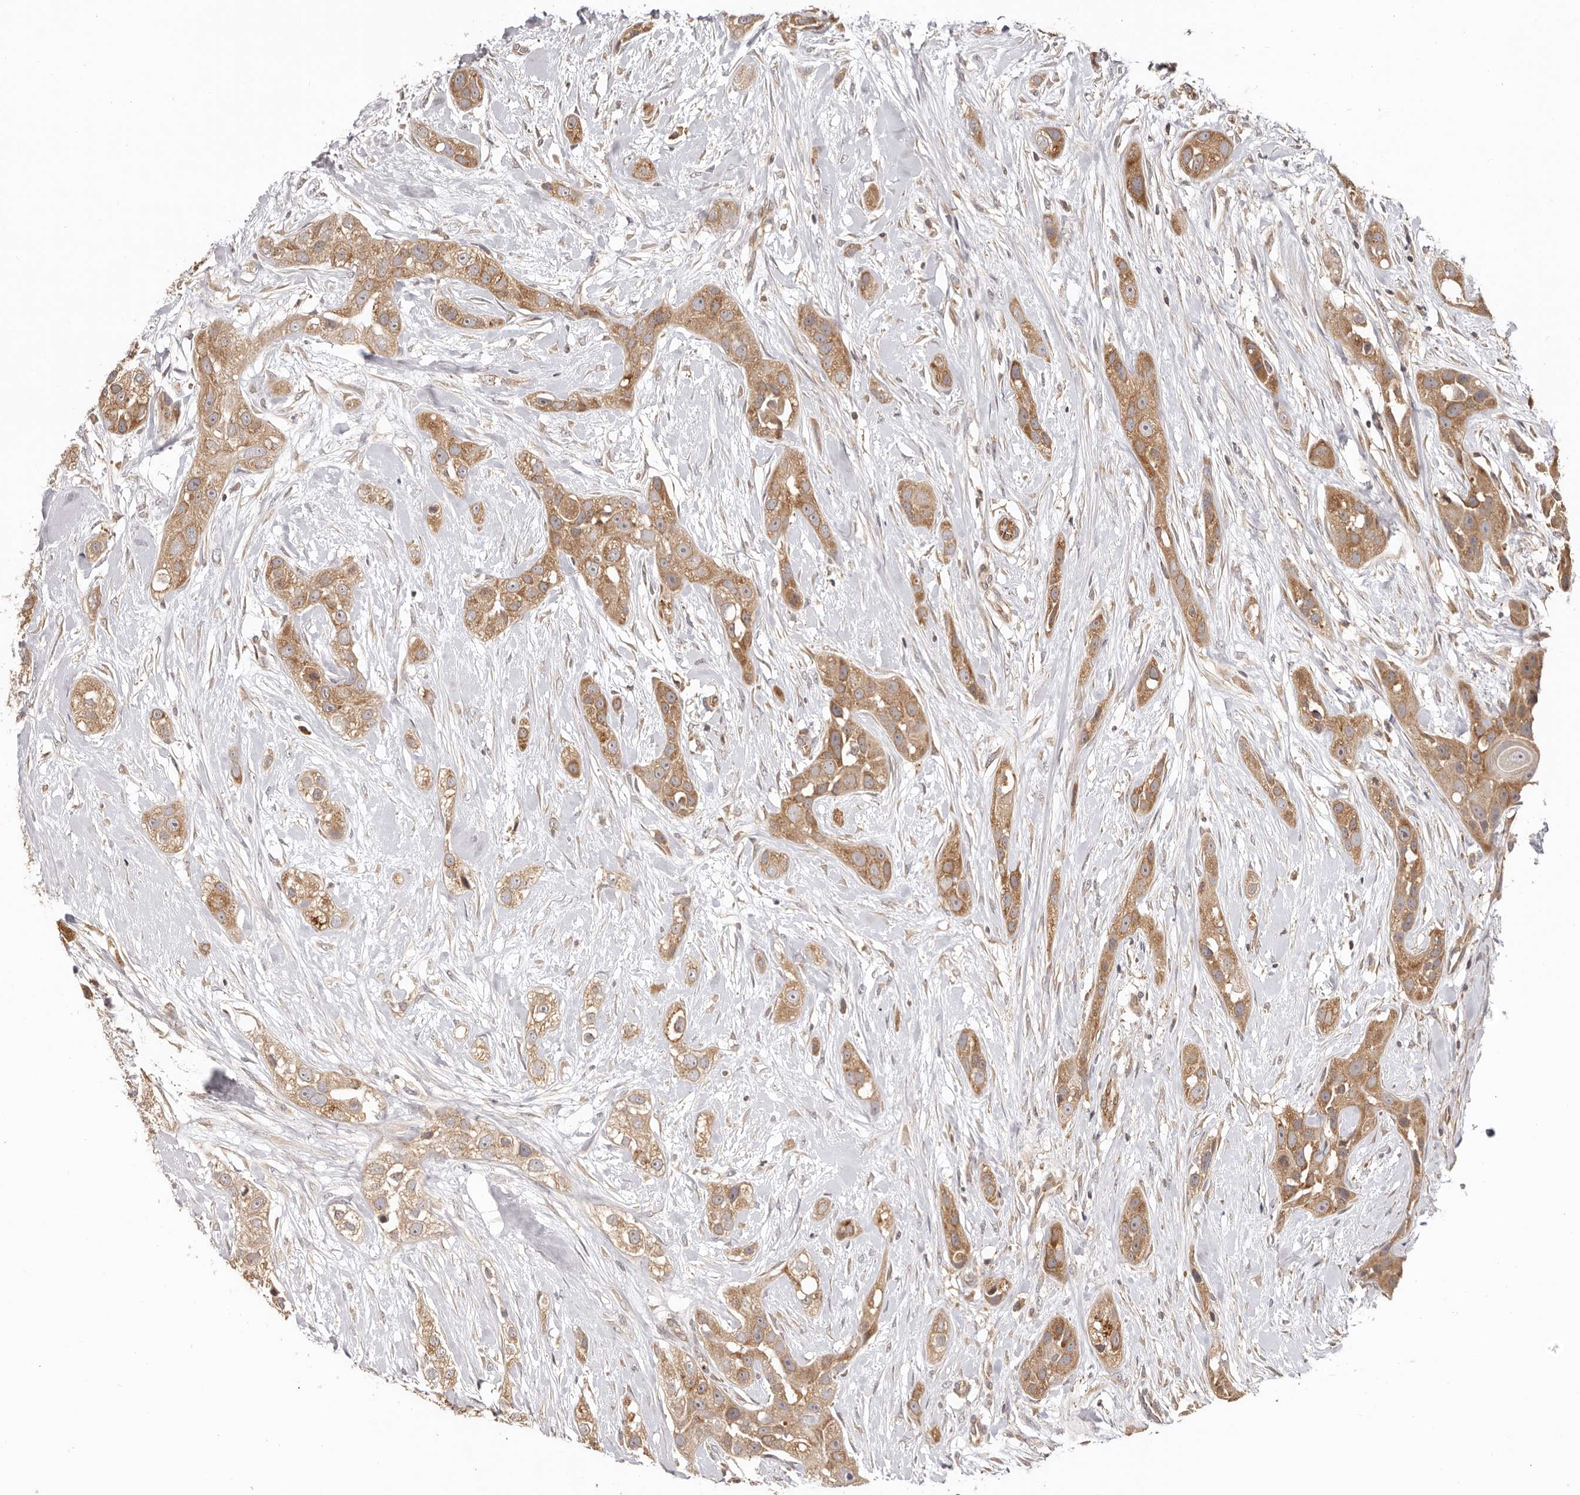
{"staining": {"intensity": "moderate", "quantity": ">75%", "location": "cytoplasmic/membranous"}, "tissue": "head and neck cancer", "cell_type": "Tumor cells", "image_type": "cancer", "snomed": [{"axis": "morphology", "description": "Normal tissue, NOS"}, {"axis": "morphology", "description": "Squamous cell carcinoma, NOS"}, {"axis": "topography", "description": "Skeletal muscle"}, {"axis": "topography", "description": "Head-Neck"}], "caption": "A photomicrograph of squamous cell carcinoma (head and neck) stained for a protein reveals moderate cytoplasmic/membranous brown staining in tumor cells.", "gene": "EEF1E1", "patient": {"sex": "male", "age": 51}}